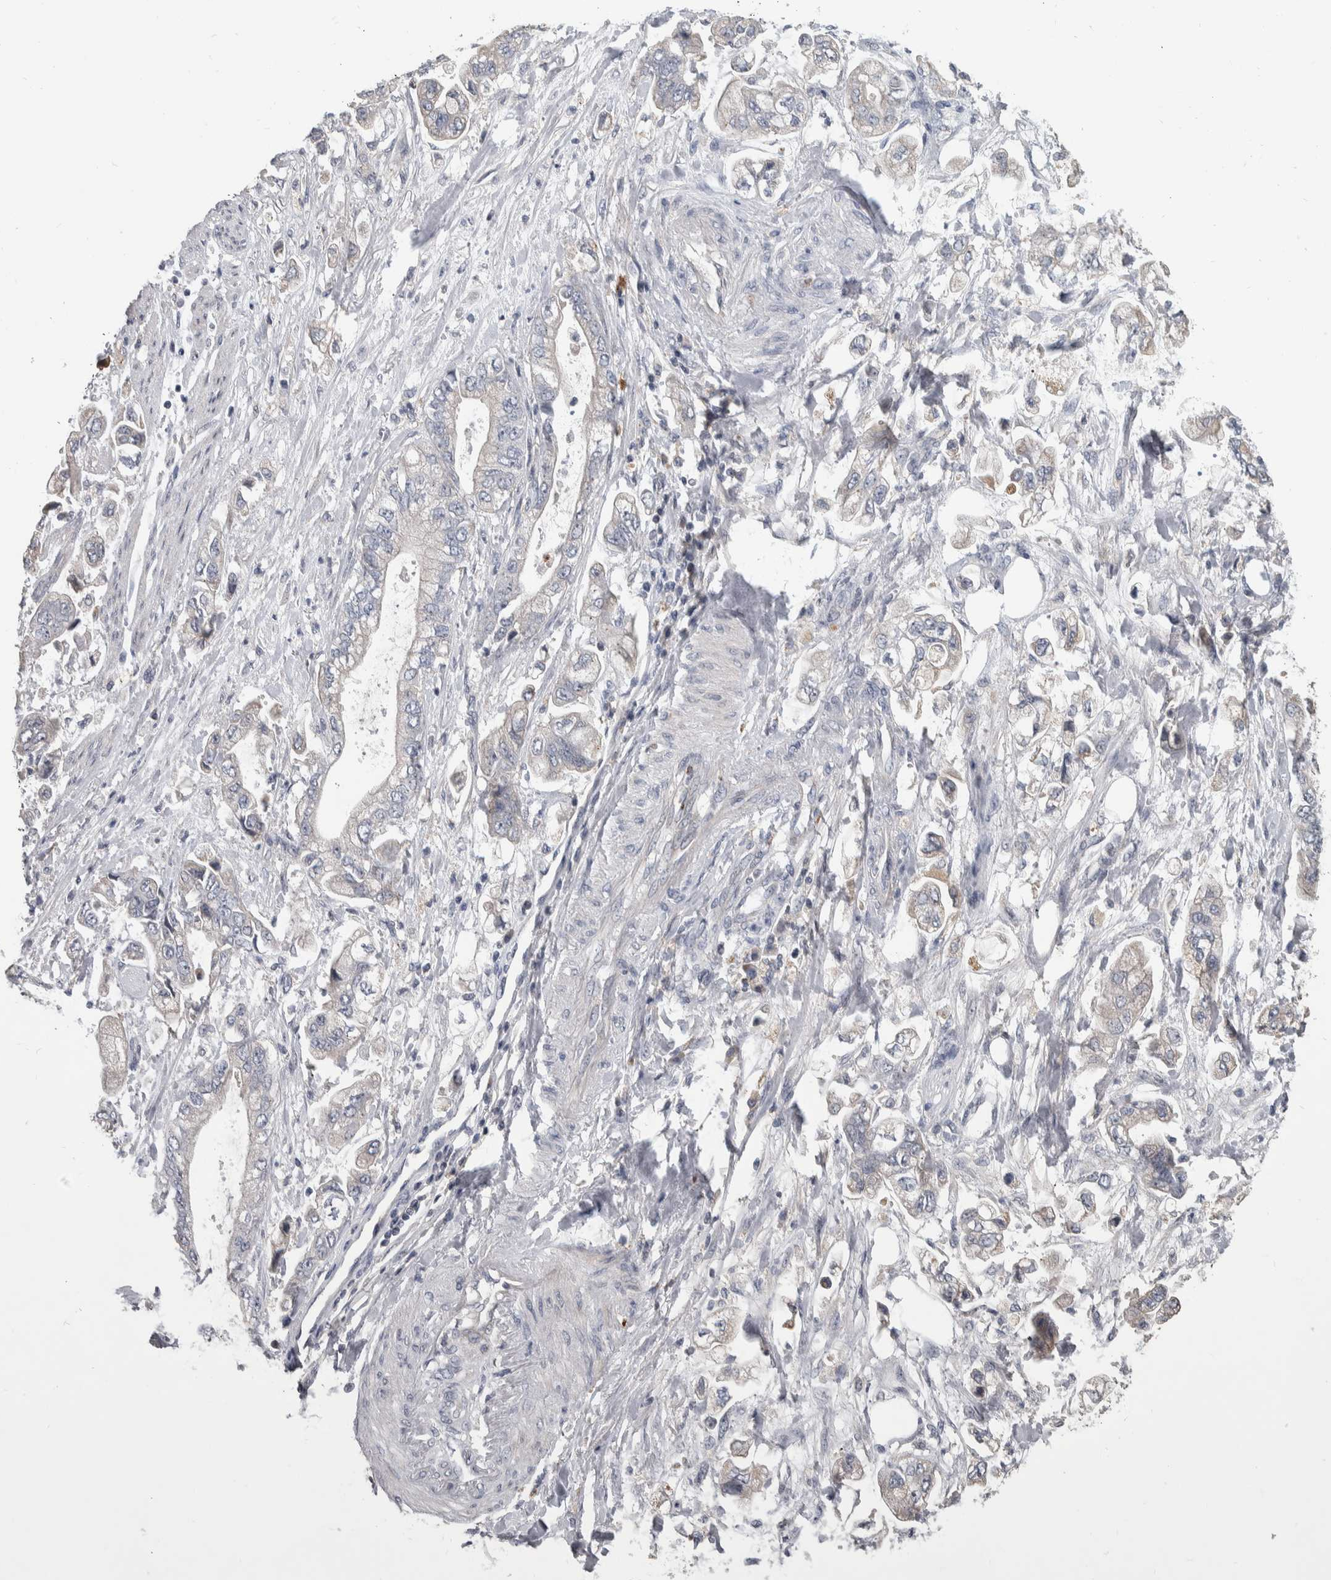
{"staining": {"intensity": "negative", "quantity": "none", "location": "none"}, "tissue": "stomach cancer", "cell_type": "Tumor cells", "image_type": "cancer", "snomed": [{"axis": "morphology", "description": "Normal tissue, NOS"}, {"axis": "morphology", "description": "Adenocarcinoma, NOS"}, {"axis": "topography", "description": "Stomach"}], "caption": "IHC micrograph of human stomach cancer stained for a protein (brown), which shows no staining in tumor cells.", "gene": "FAM83G", "patient": {"sex": "male", "age": 62}}